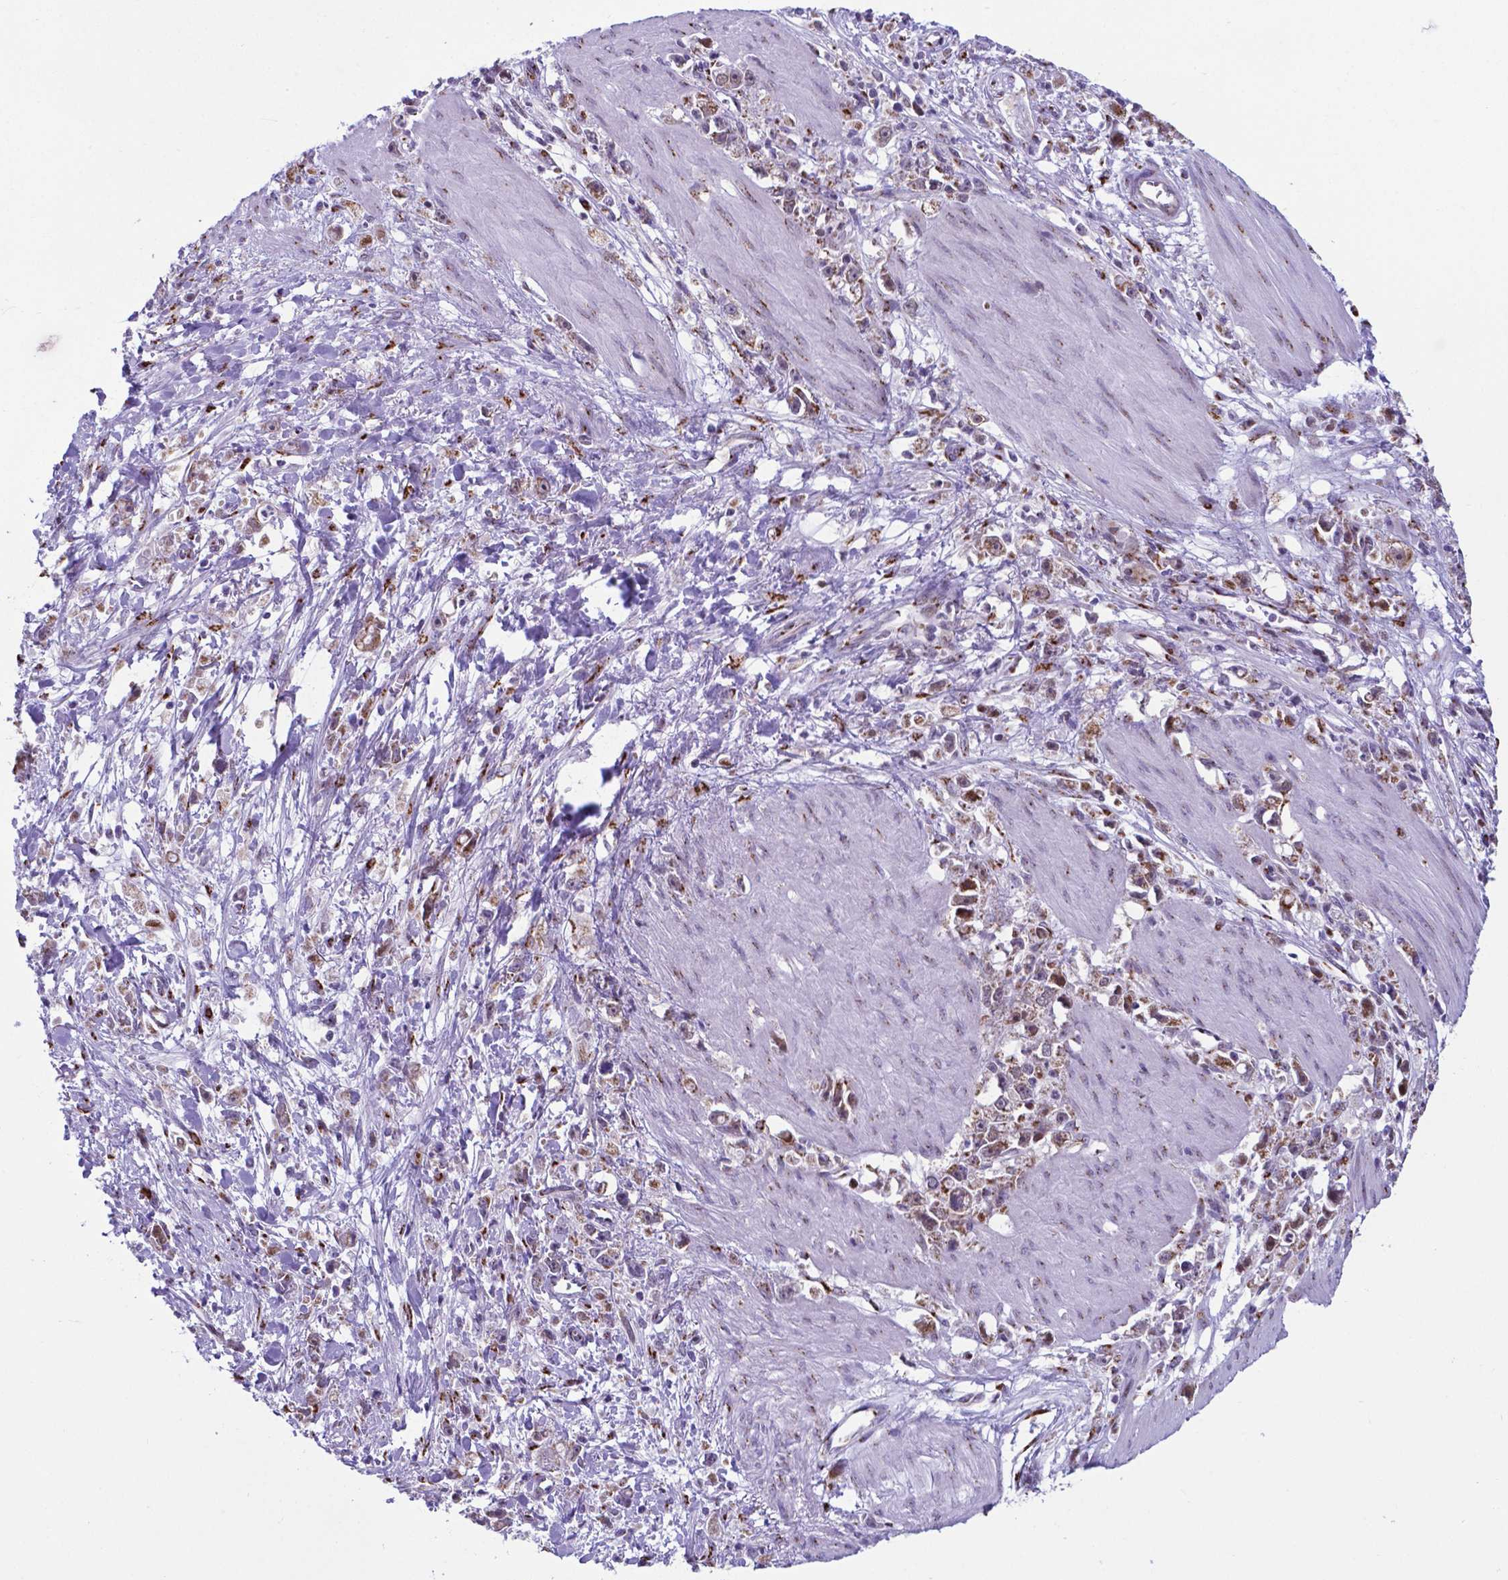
{"staining": {"intensity": "moderate", "quantity": "25%-75%", "location": "cytoplasmic/membranous"}, "tissue": "stomach cancer", "cell_type": "Tumor cells", "image_type": "cancer", "snomed": [{"axis": "morphology", "description": "Adenocarcinoma, NOS"}, {"axis": "topography", "description": "Stomach"}], "caption": "High-power microscopy captured an IHC image of adenocarcinoma (stomach), revealing moderate cytoplasmic/membranous staining in about 25%-75% of tumor cells. The staining is performed using DAB (3,3'-diaminobenzidine) brown chromogen to label protein expression. The nuclei are counter-stained blue using hematoxylin.", "gene": "MRPL10", "patient": {"sex": "female", "age": 59}}